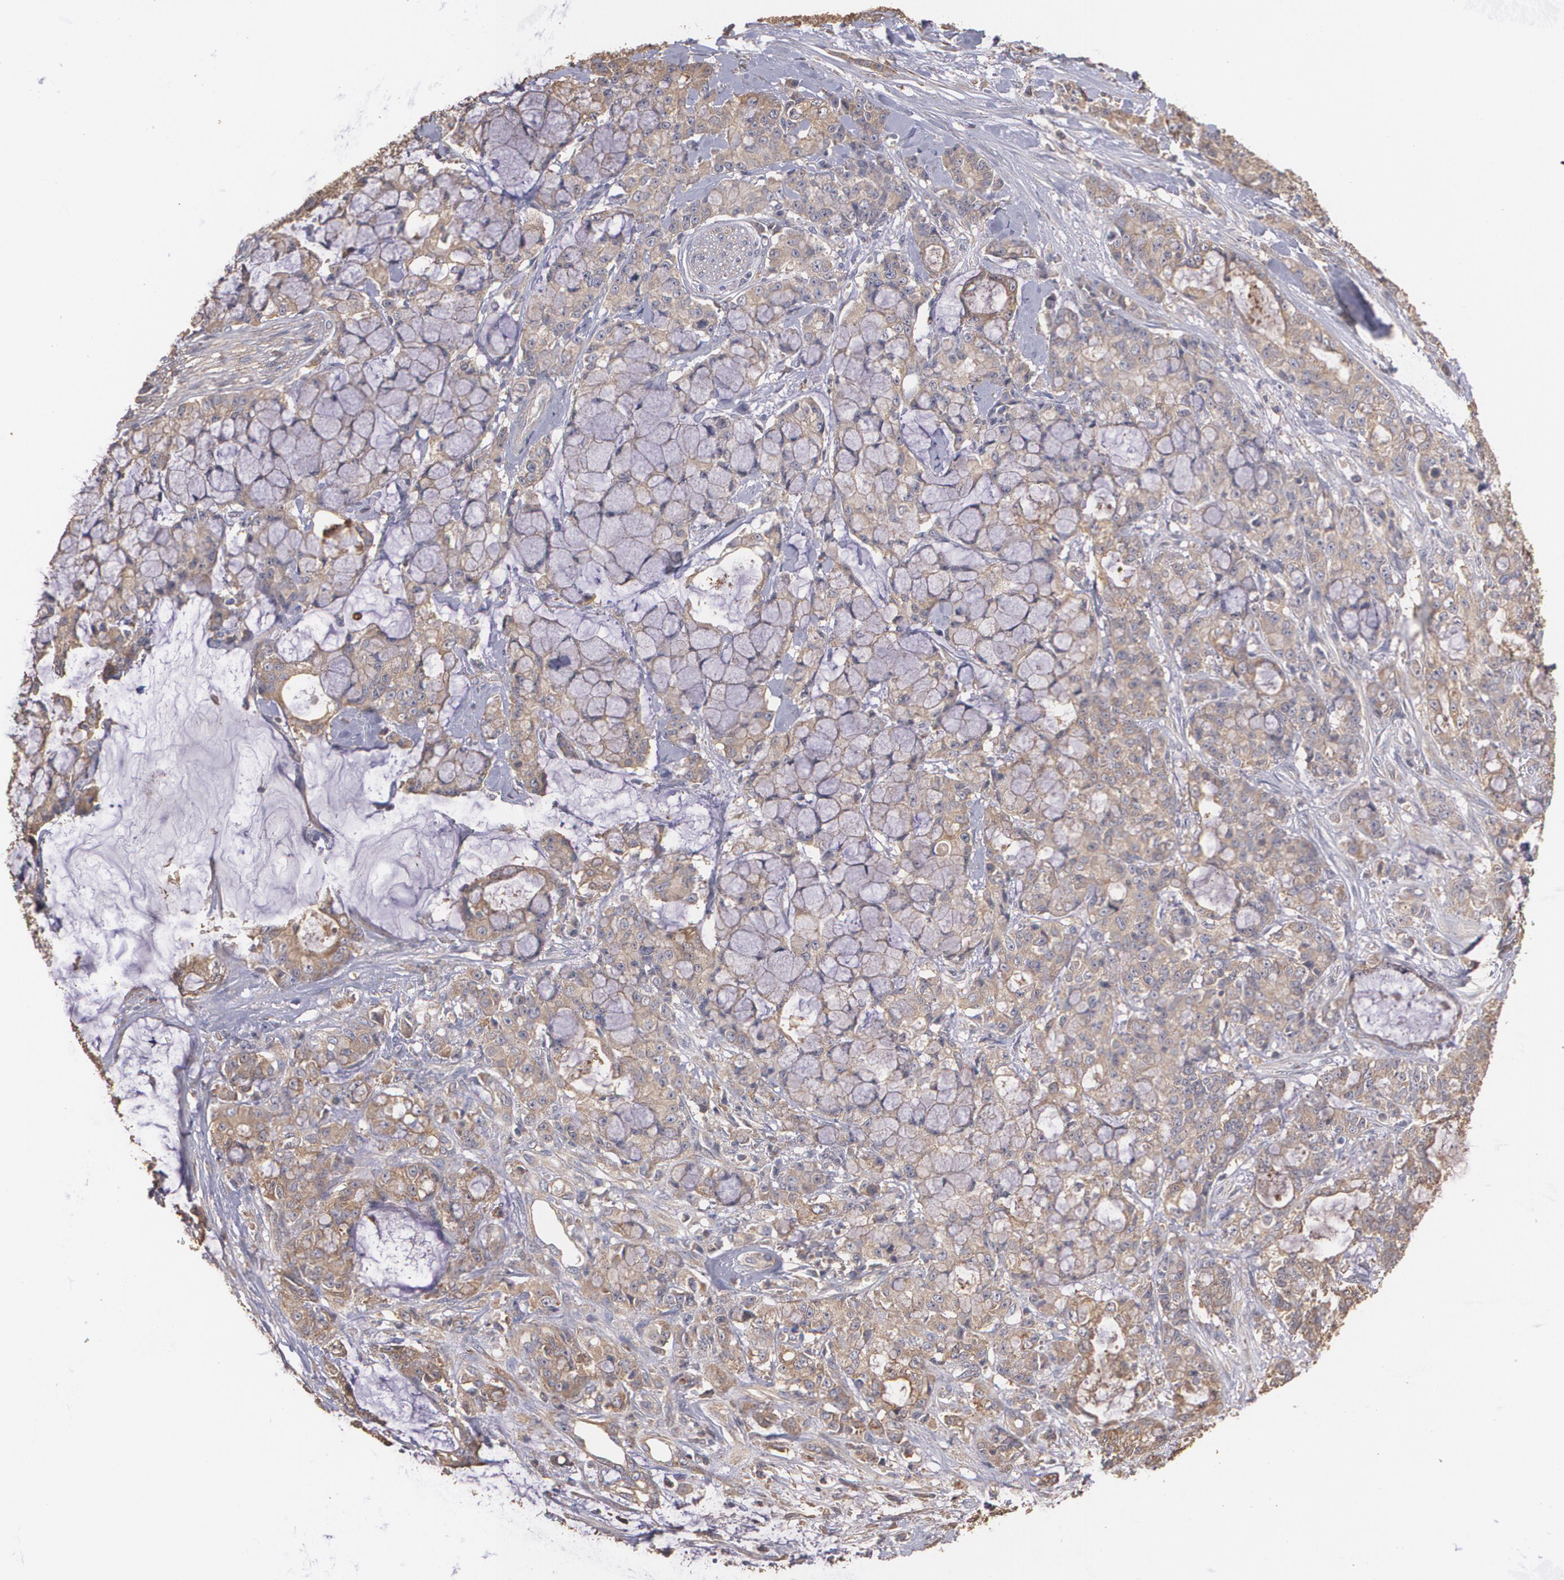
{"staining": {"intensity": "weak", "quantity": ">75%", "location": "cytoplasmic/membranous"}, "tissue": "pancreatic cancer", "cell_type": "Tumor cells", "image_type": "cancer", "snomed": [{"axis": "morphology", "description": "Adenocarcinoma, NOS"}, {"axis": "topography", "description": "Pancreas"}], "caption": "Tumor cells reveal low levels of weak cytoplasmic/membranous staining in about >75% of cells in human pancreatic cancer.", "gene": "PON1", "patient": {"sex": "female", "age": 73}}